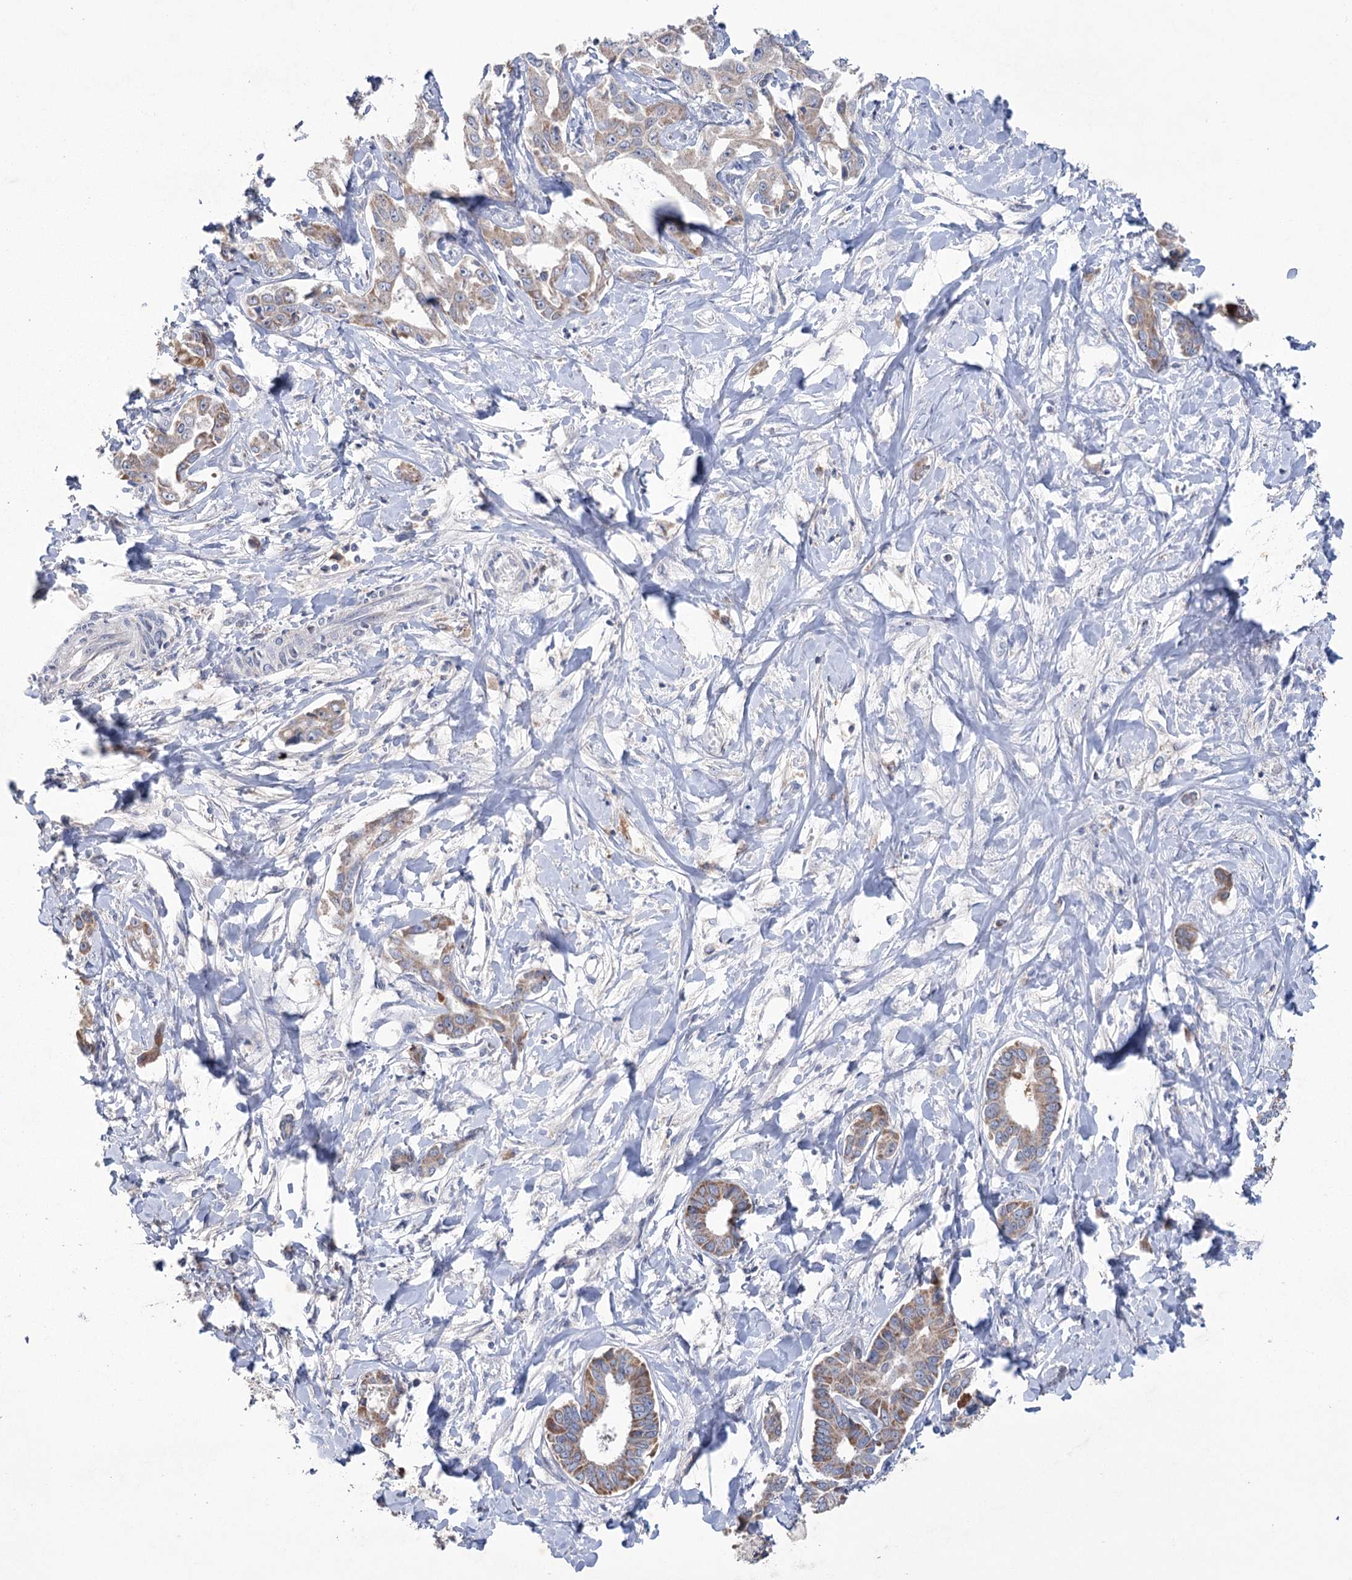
{"staining": {"intensity": "moderate", "quantity": ">75%", "location": "cytoplasmic/membranous"}, "tissue": "liver cancer", "cell_type": "Tumor cells", "image_type": "cancer", "snomed": [{"axis": "morphology", "description": "Cholangiocarcinoma"}, {"axis": "topography", "description": "Liver"}], "caption": "The photomicrograph displays immunohistochemical staining of liver cholangiocarcinoma. There is moderate cytoplasmic/membranous staining is present in approximately >75% of tumor cells.", "gene": "MTCH2", "patient": {"sex": "male", "age": 59}}